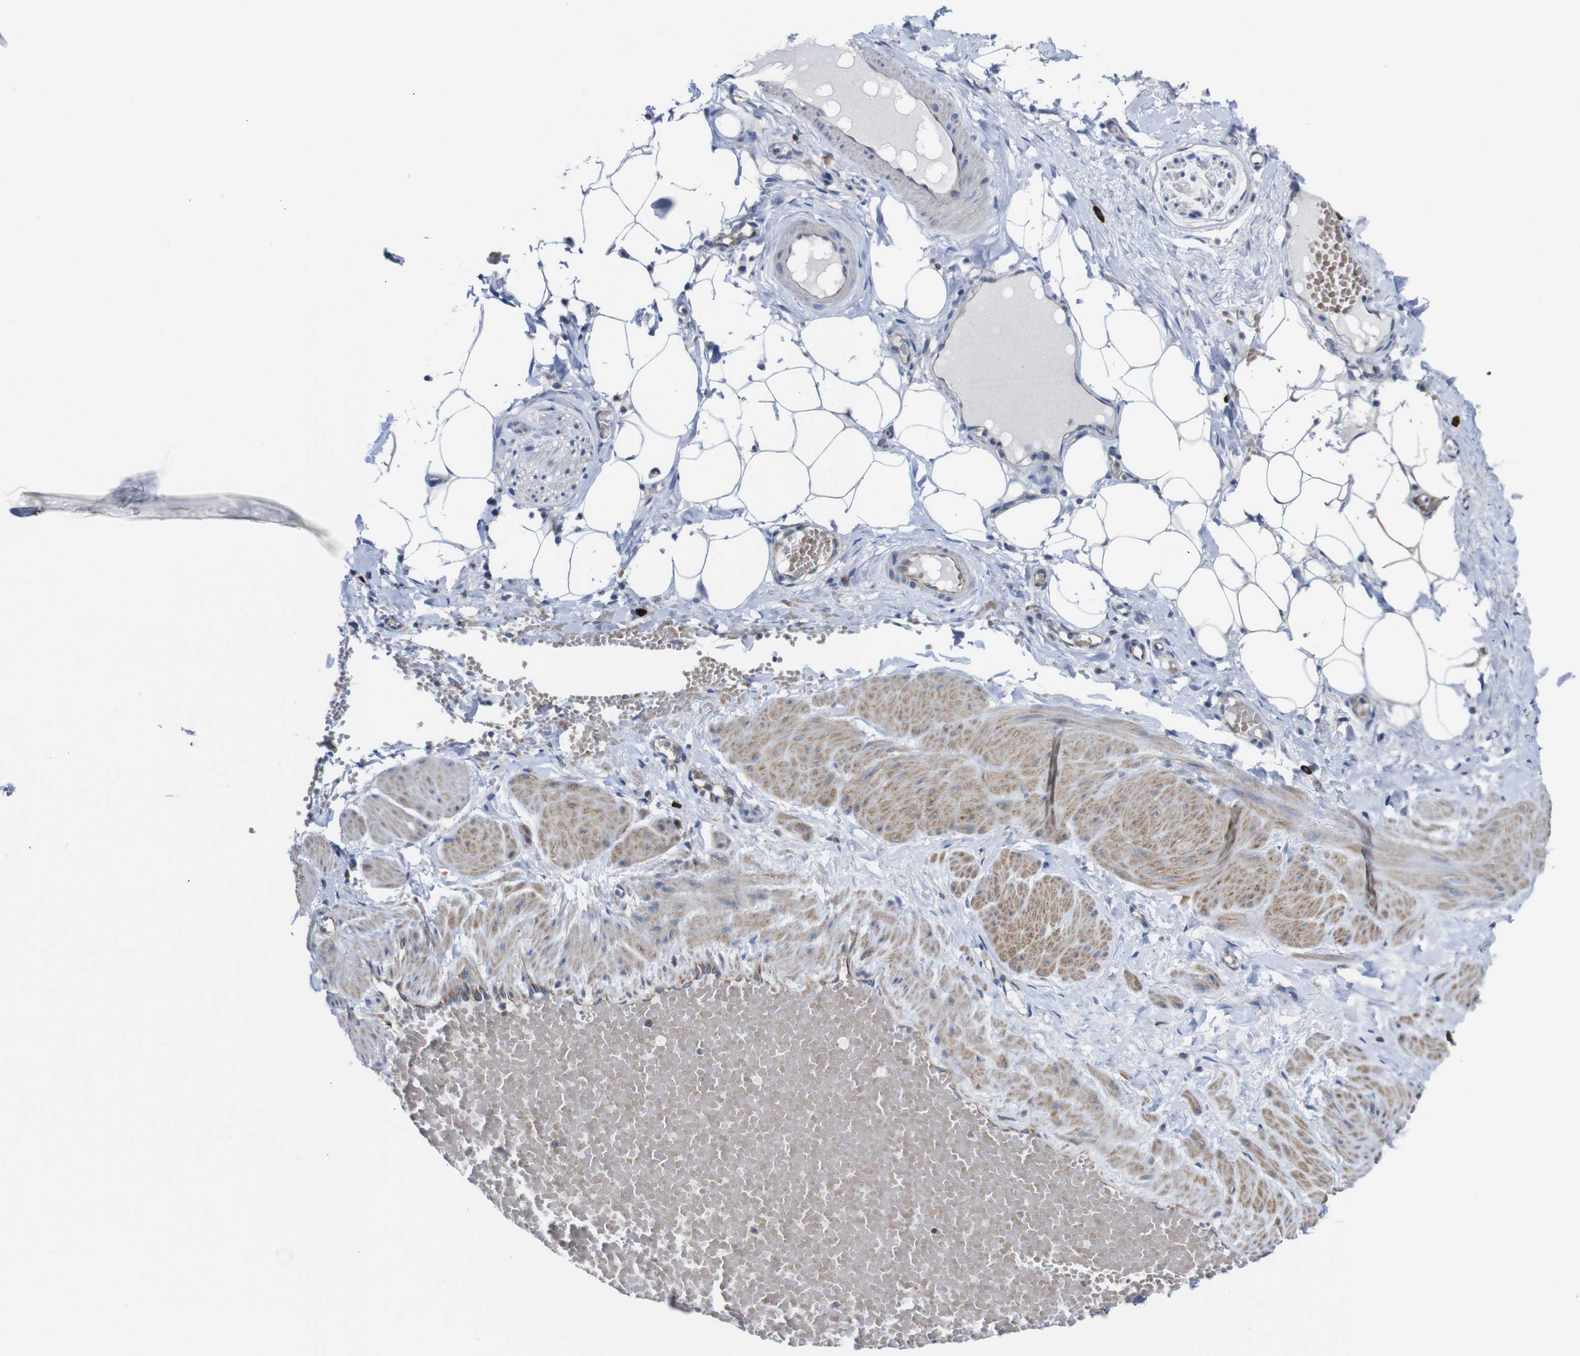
{"staining": {"intensity": "negative", "quantity": "none", "location": "none"}, "tissue": "adipose tissue", "cell_type": "Adipocytes", "image_type": "normal", "snomed": [{"axis": "morphology", "description": "Normal tissue, NOS"}, {"axis": "topography", "description": "Soft tissue"}, {"axis": "topography", "description": "Vascular tissue"}], "caption": "This image is of normal adipose tissue stained with immunohistochemistry to label a protein in brown with the nuclei are counter-stained blue. There is no staining in adipocytes.", "gene": "PDCD1LG2", "patient": {"sex": "female", "age": 35}}